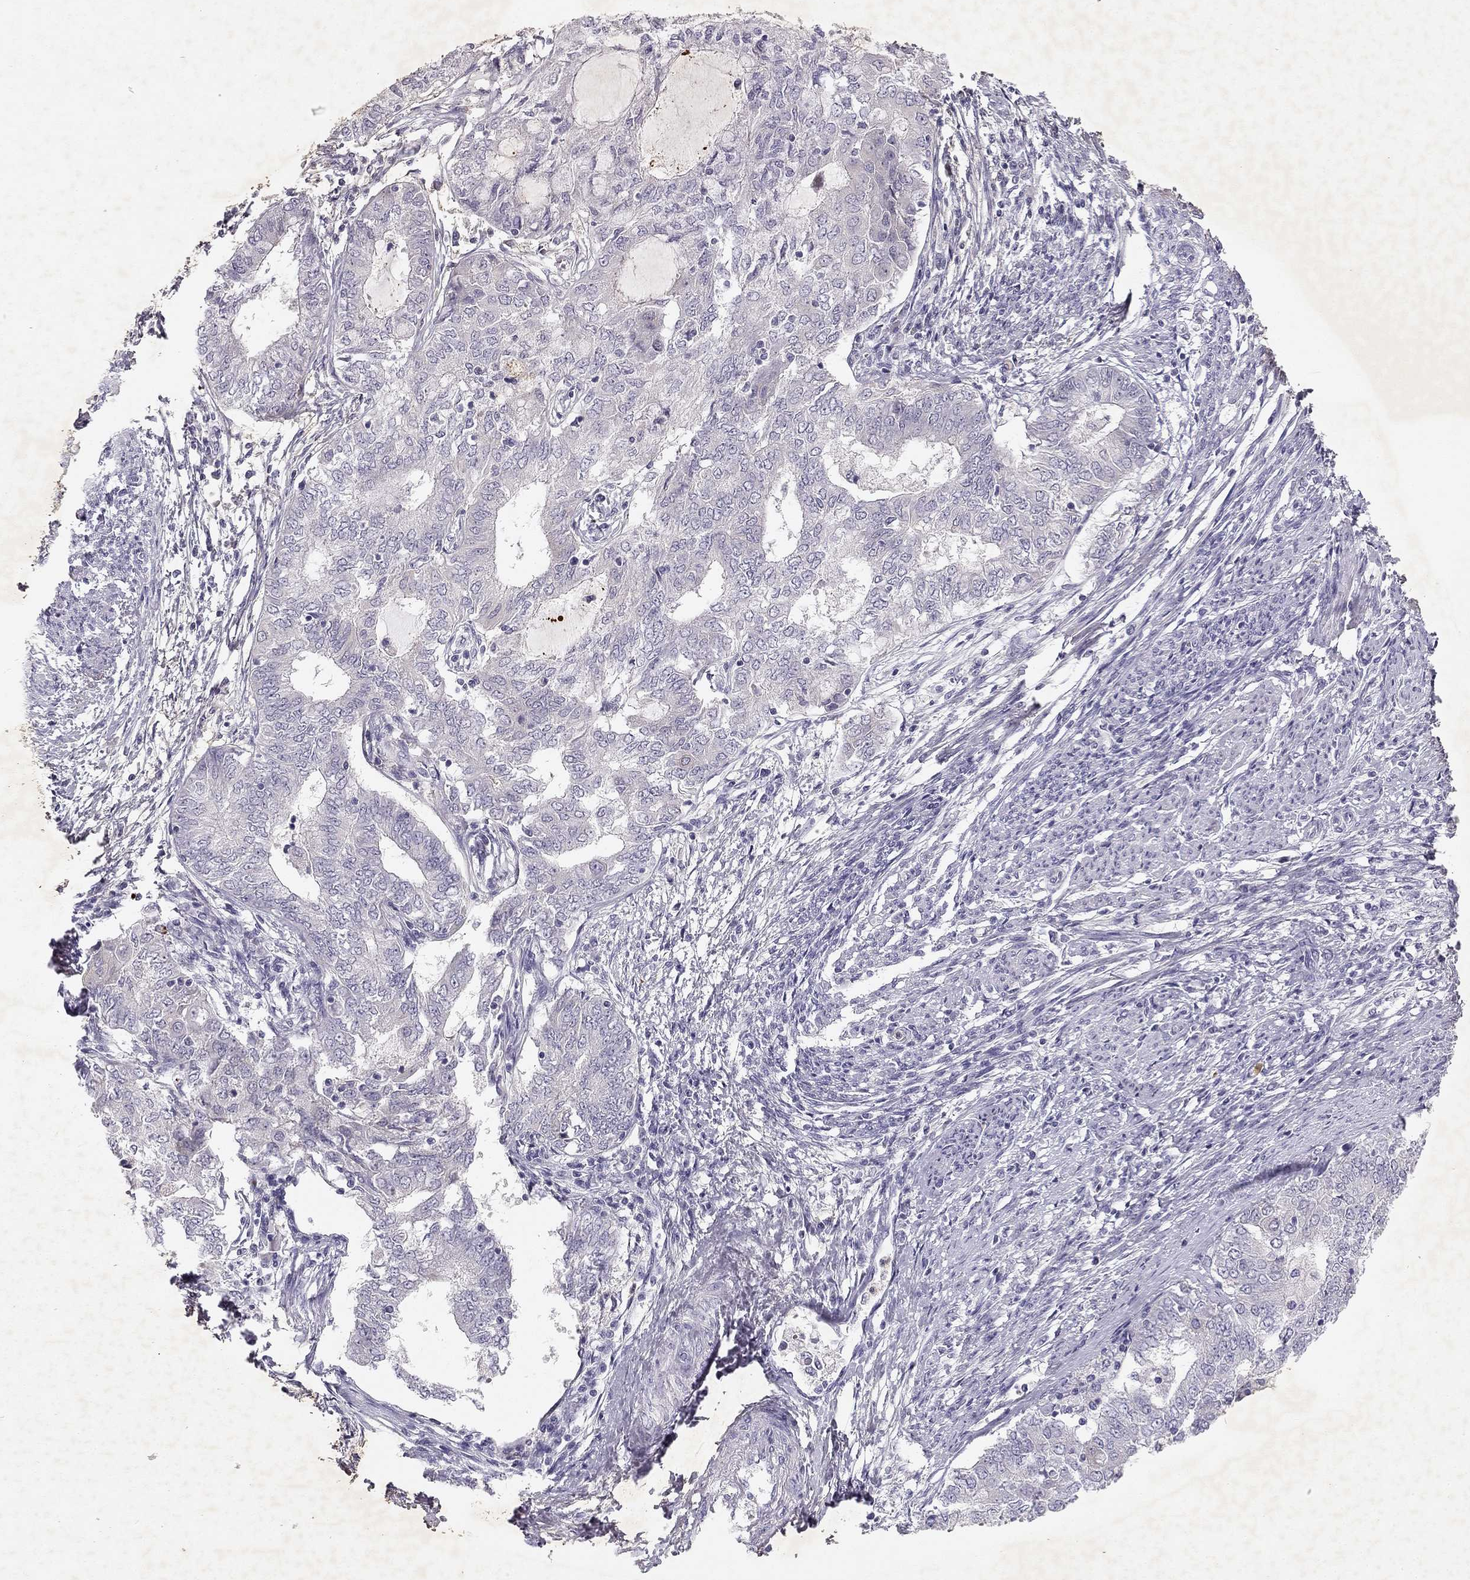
{"staining": {"intensity": "negative", "quantity": "none", "location": "none"}, "tissue": "endometrial cancer", "cell_type": "Tumor cells", "image_type": "cancer", "snomed": [{"axis": "morphology", "description": "Adenocarcinoma, NOS"}, {"axis": "topography", "description": "Endometrium"}], "caption": "Adenocarcinoma (endometrial) was stained to show a protein in brown. There is no significant positivity in tumor cells. The staining was performed using DAB to visualize the protein expression in brown, while the nuclei were stained in blue with hematoxylin (Magnification: 20x).", "gene": "SLC6A4", "patient": {"sex": "female", "age": 62}}